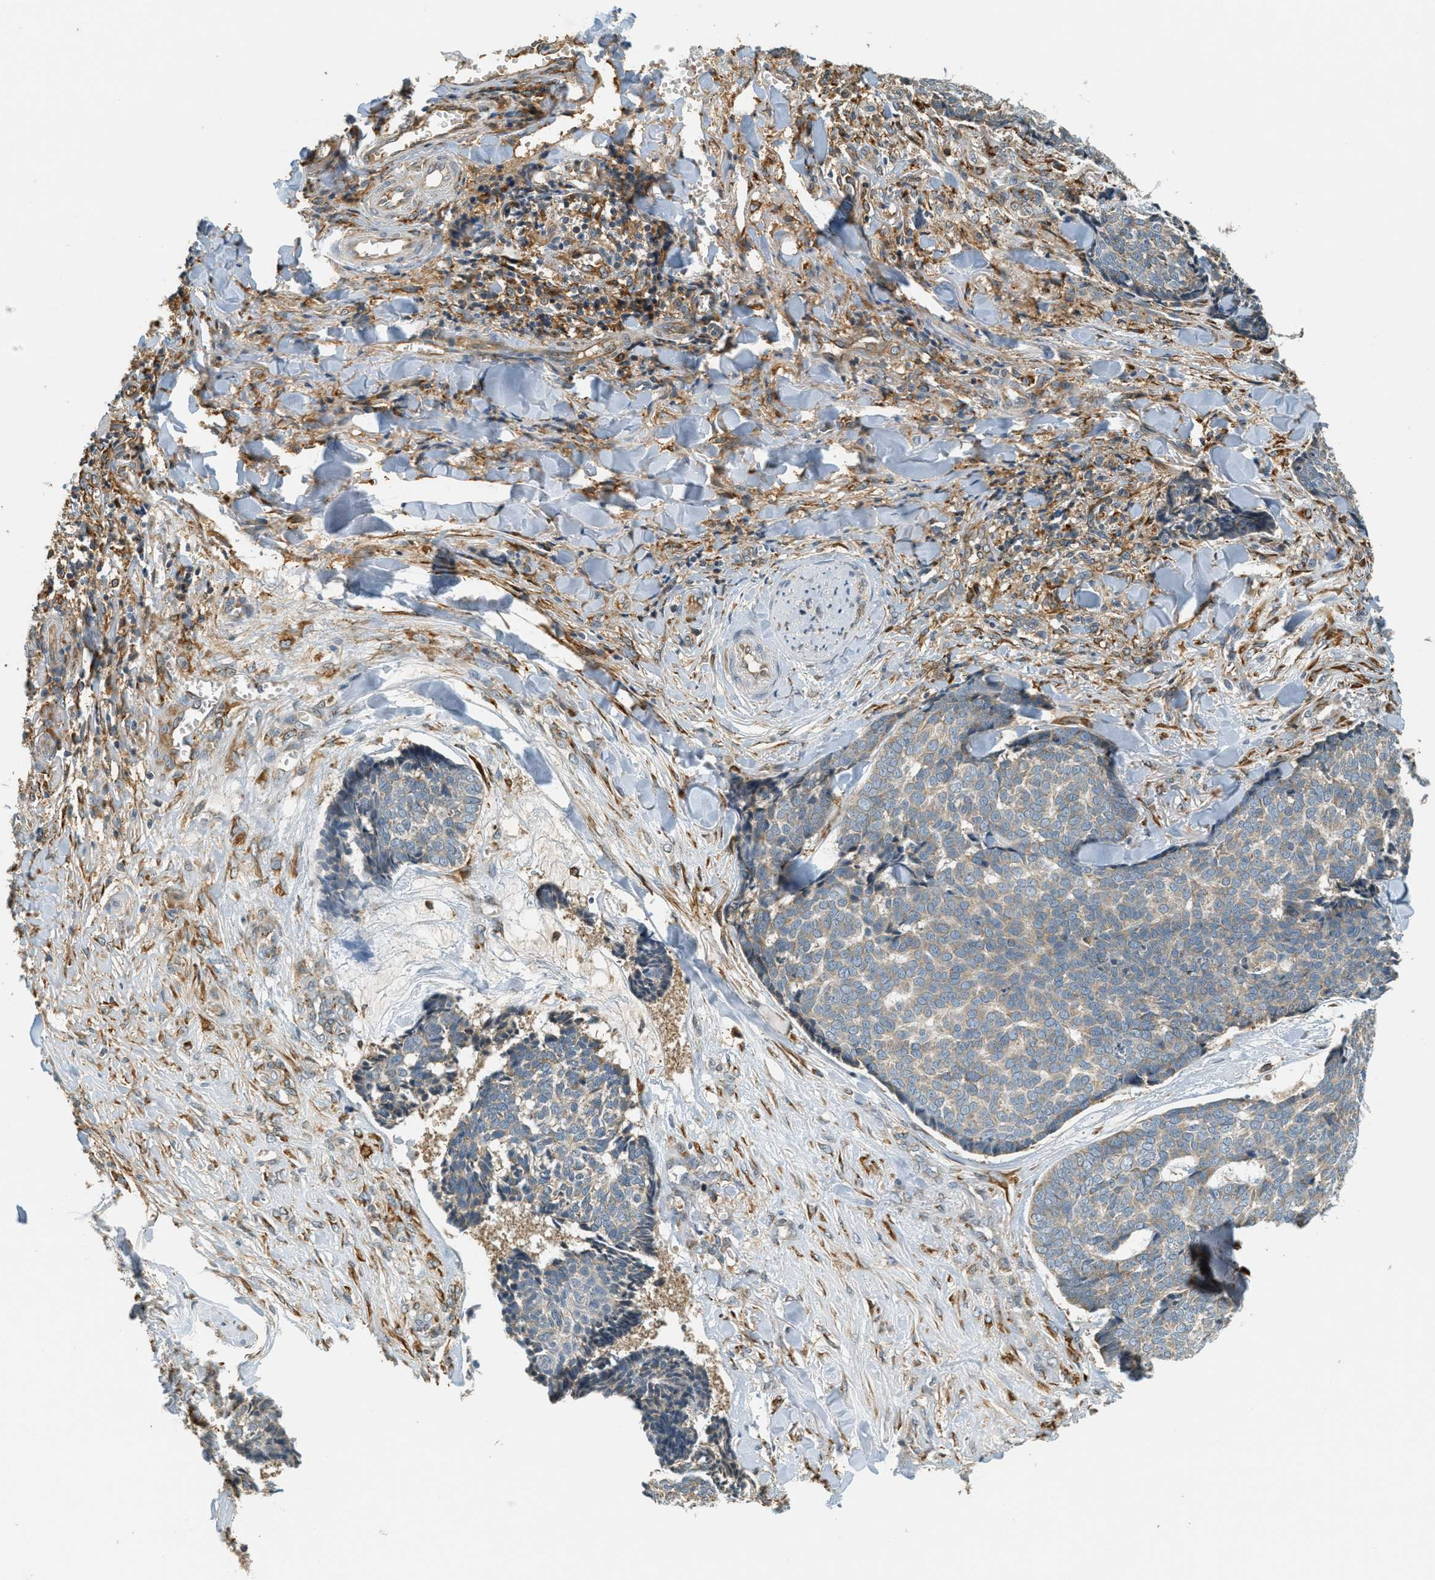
{"staining": {"intensity": "weak", "quantity": "<25%", "location": "cytoplasmic/membranous"}, "tissue": "skin cancer", "cell_type": "Tumor cells", "image_type": "cancer", "snomed": [{"axis": "morphology", "description": "Basal cell carcinoma"}, {"axis": "topography", "description": "Skin"}], "caption": "Tumor cells show no significant expression in skin cancer.", "gene": "PDK1", "patient": {"sex": "male", "age": 84}}